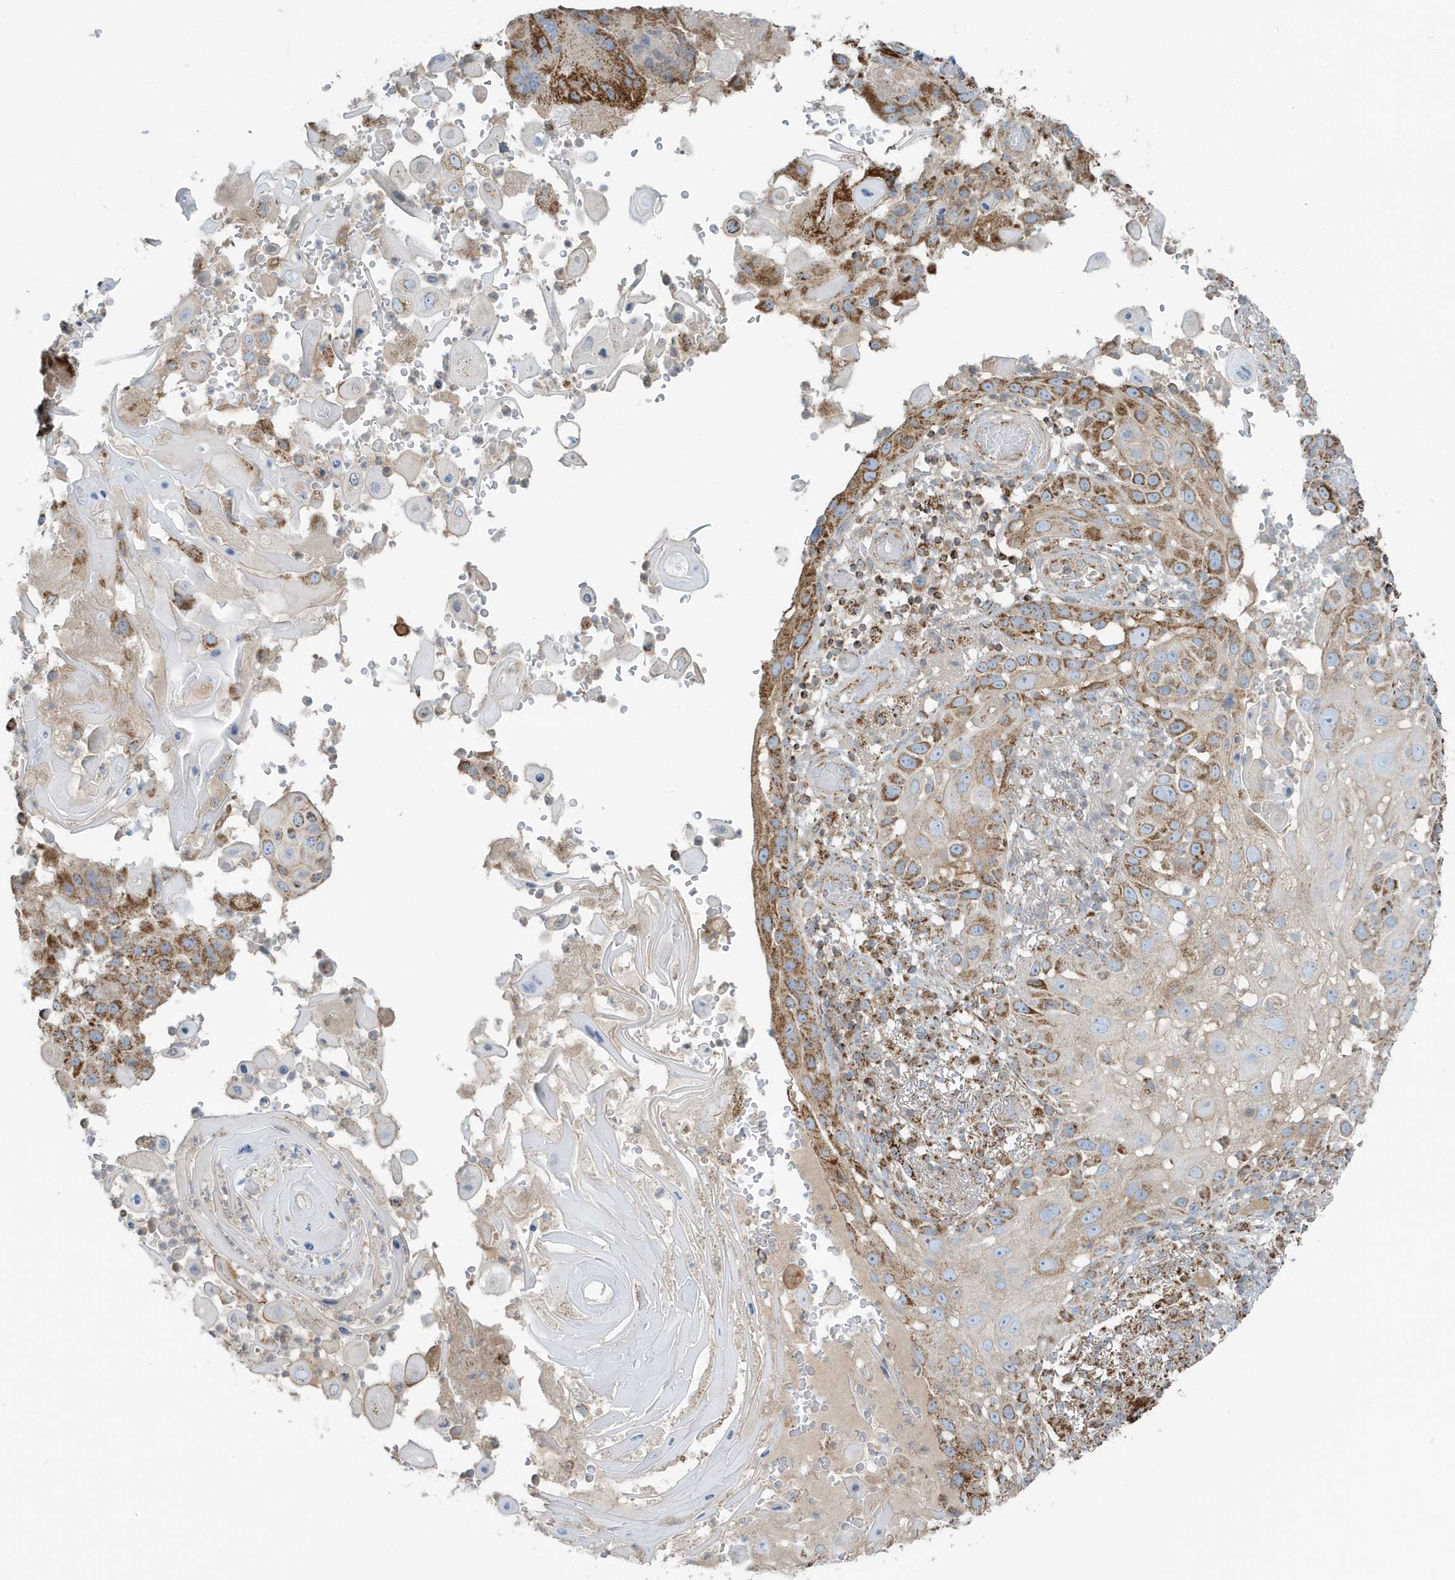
{"staining": {"intensity": "moderate", "quantity": "25%-75%", "location": "cytoplasmic/membranous"}, "tissue": "skin cancer", "cell_type": "Tumor cells", "image_type": "cancer", "snomed": [{"axis": "morphology", "description": "Squamous cell carcinoma, NOS"}, {"axis": "topography", "description": "Skin"}], "caption": "A brown stain labels moderate cytoplasmic/membranous staining of a protein in skin squamous cell carcinoma tumor cells.", "gene": "RAB11FIP3", "patient": {"sex": "female", "age": 44}}